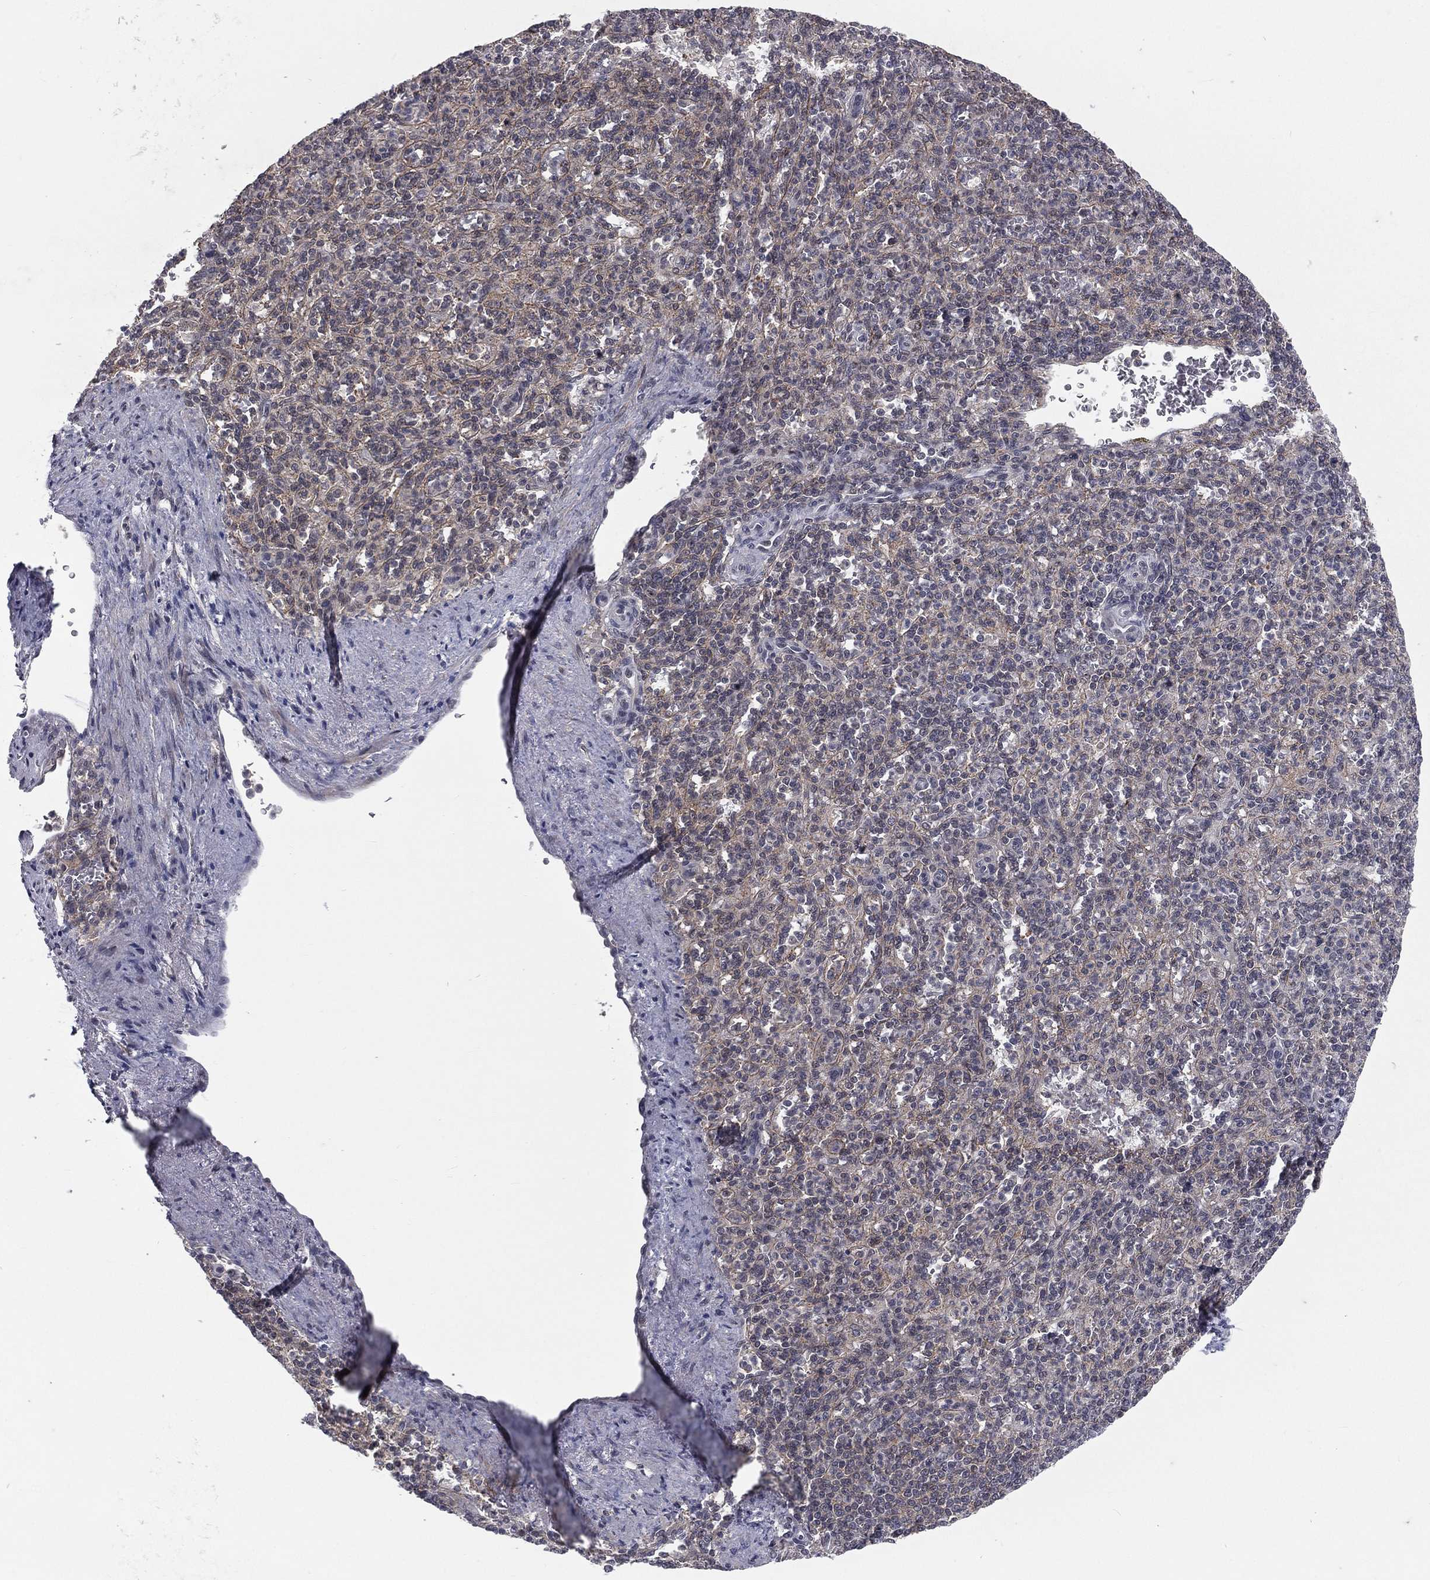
{"staining": {"intensity": "negative", "quantity": "none", "location": "none"}, "tissue": "spleen", "cell_type": "Cells in red pulp", "image_type": "normal", "snomed": [{"axis": "morphology", "description": "Normal tissue, NOS"}, {"axis": "topography", "description": "Spleen"}], "caption": "Immunohistochemistry (IHC) histopathology image of benign spleen stained for a protein (brown), which exhibits no positivity in cells in red pulp. The staining is performed using DAB (3,3'-diaminobenzidine) brown chromogen with nuclei counter-stained in using hematoxylin.", "gene": "MORC2", "patient": {"sex": "female", "age": 74}}